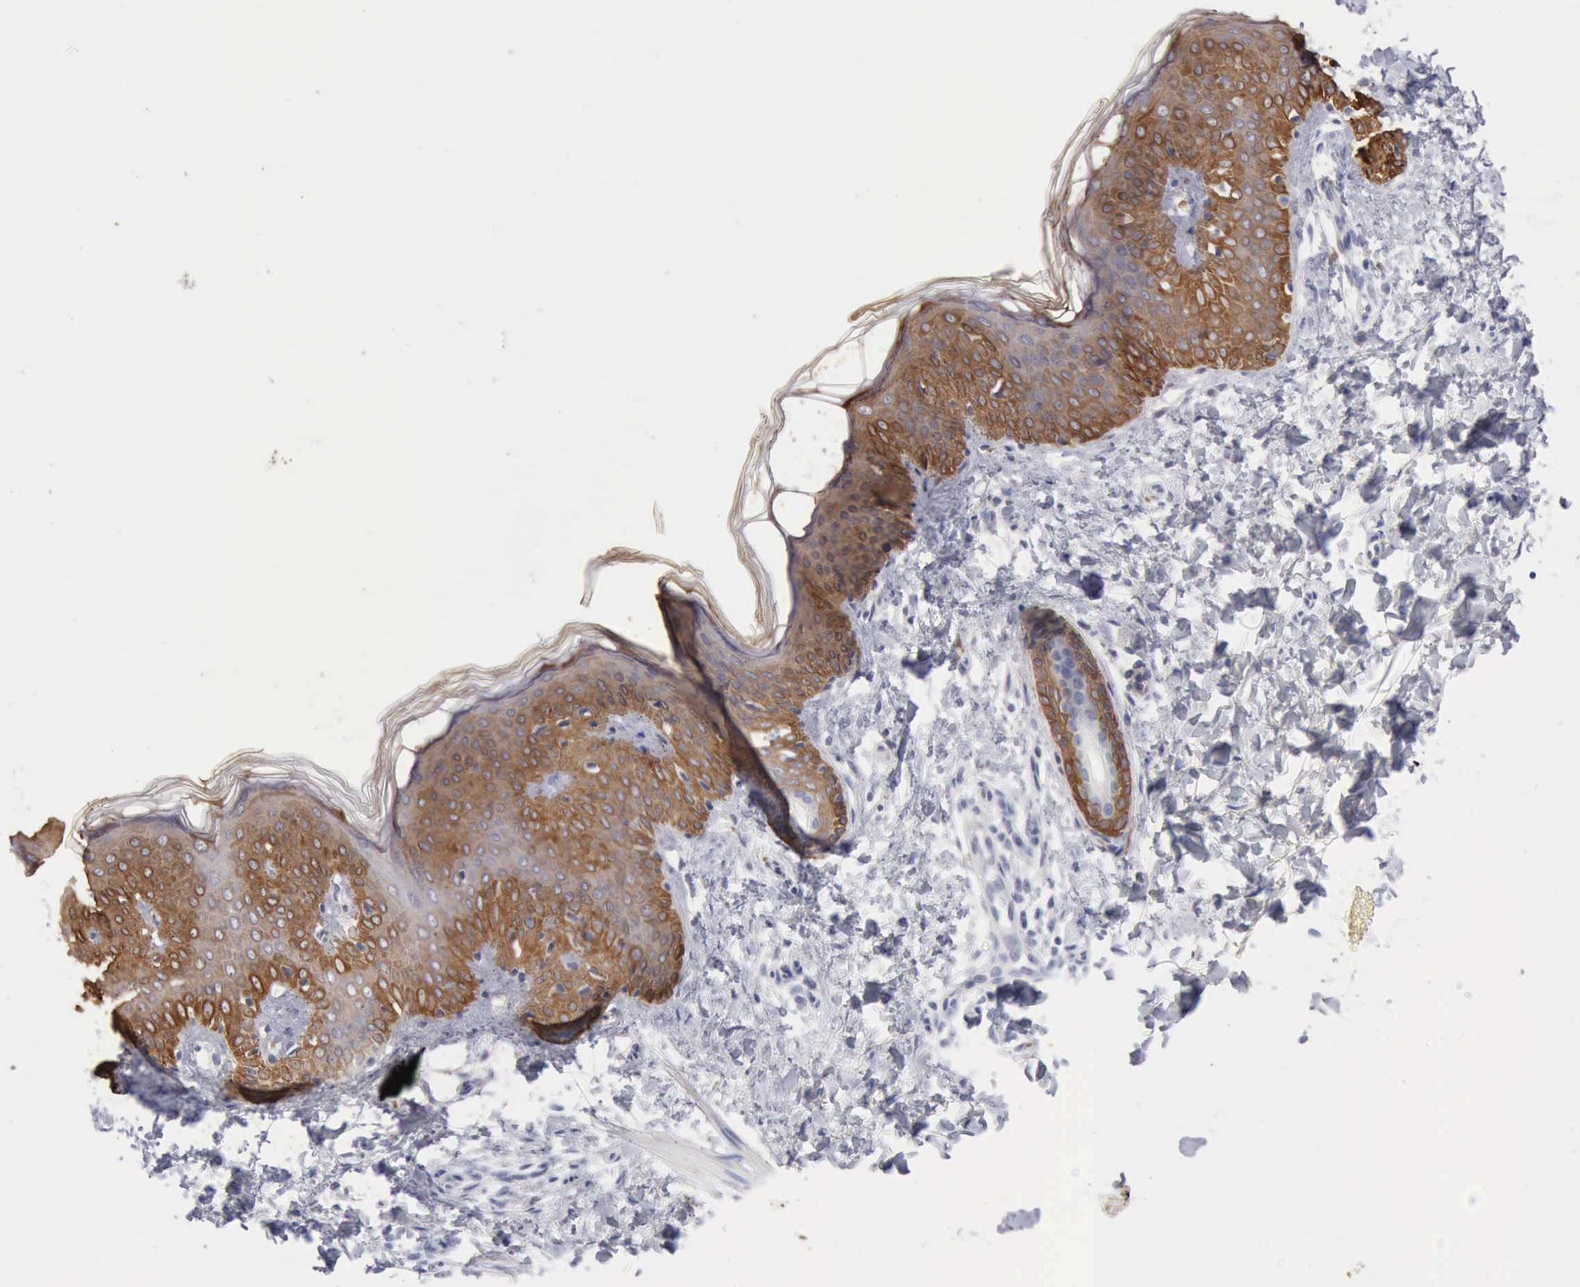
{"staining": {"intensity": "negative", "quantity": "none", "location": "none"}, "tissue": "skin", "cell_type": "Fibroblasts", "image_type": "normal", "snomed": [{"axis": "morphology", "description": "Normal tissue, NOS"}, {"axis": "topography", "description": "Skin"}], "caption": "There is no significant expression in fibroblasts of skin. (Brightfield microscopy of DAB immunohistochemistry (IHC) at high magnification).", "gene": "KRT5", "patient": {"sex": "female", "age": 4}}